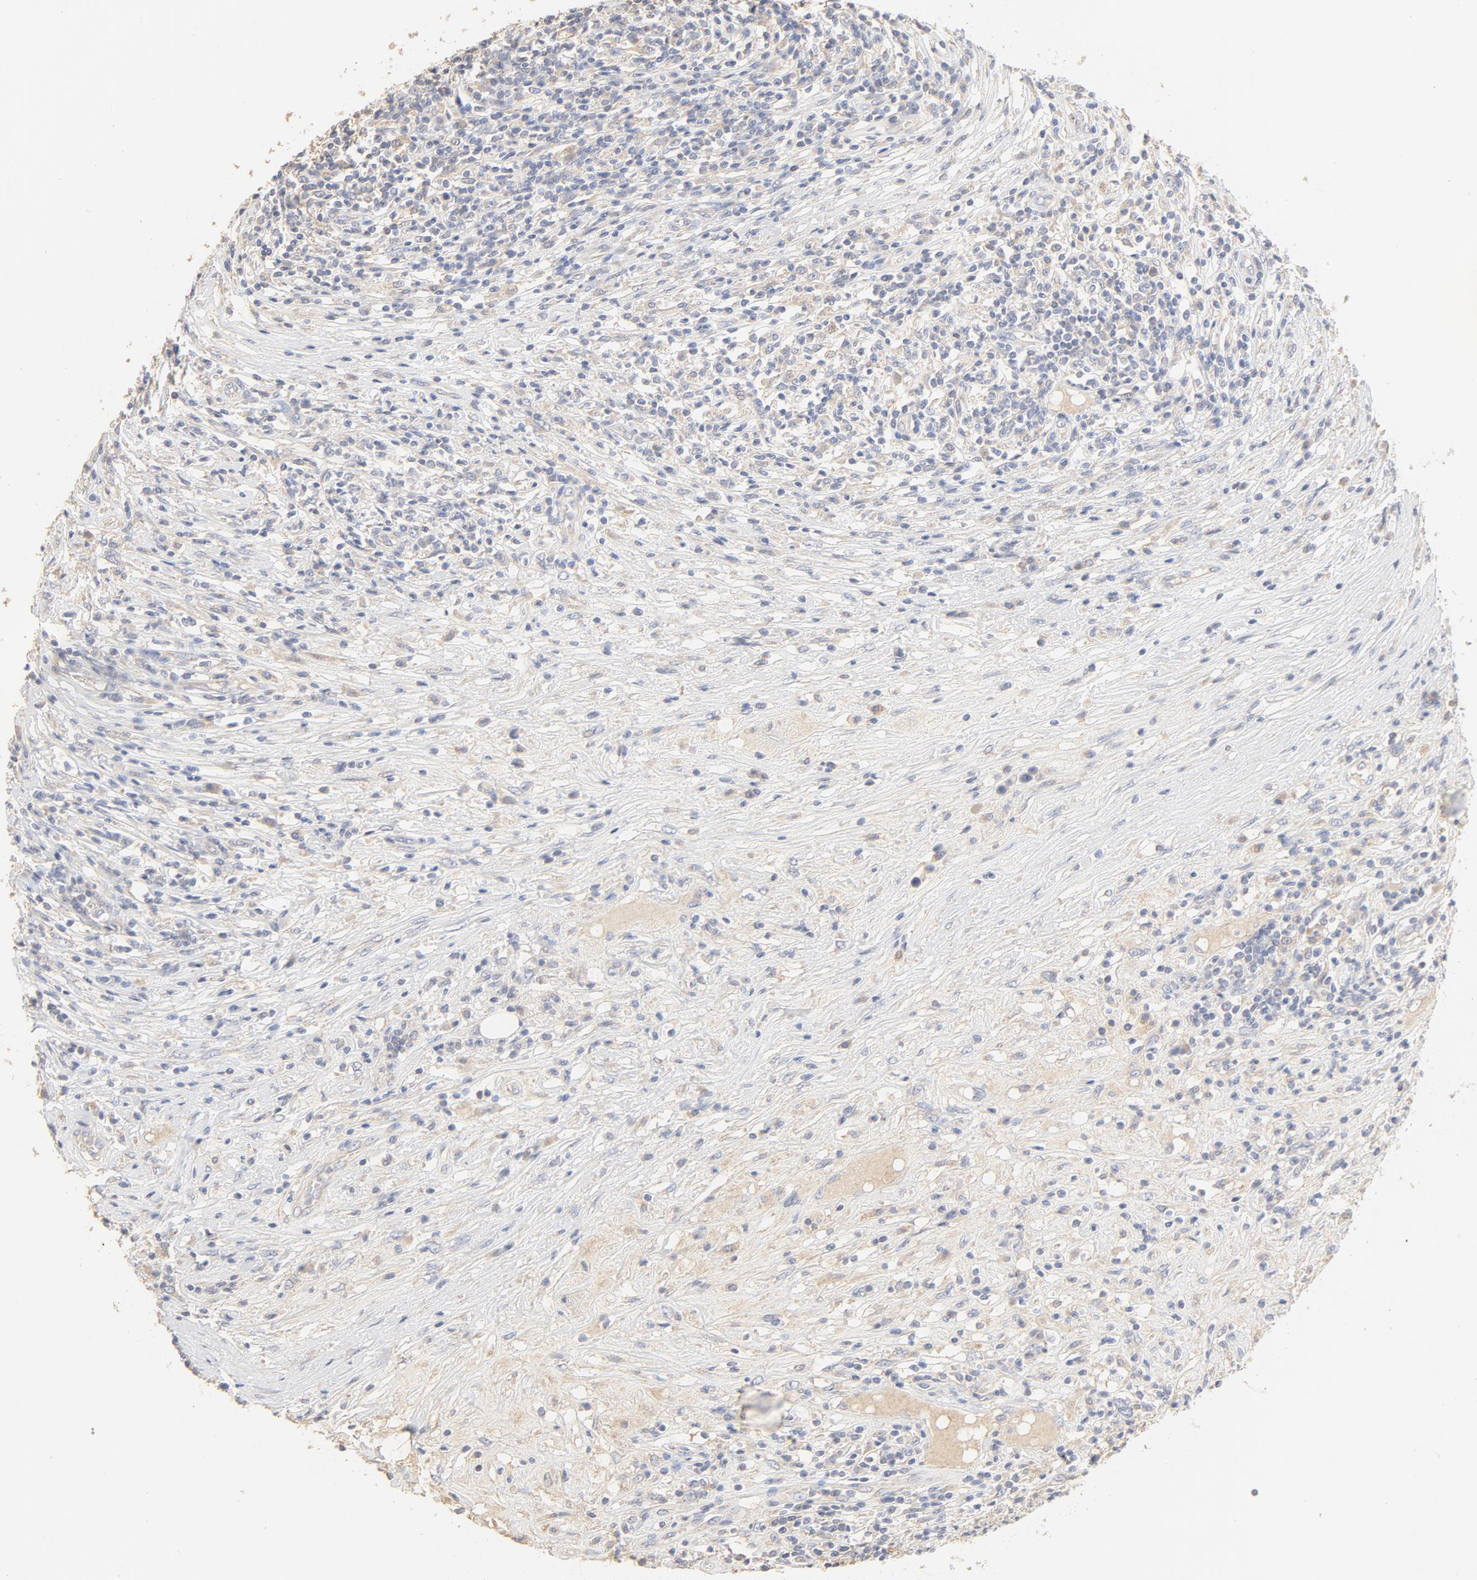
{"staining": {"intensity": "negative", "quantity": "none", "location": "none"}, "tissue": "lymphoma", "cell_type": "Tumor cells", "image_type": "cancer", "snomed": [{"axis": "morphology", "description": "Malignant lymphoma, non-Hodgkin's type, High grade"}, {"axis": "topography", "description": "Lymph node"}], "caption": "Immunohistochemistry (IHC) of malignant lymphoma, non-Hodgkin's type (high-grade) exhibits no positivity in tumor cells. The staining was performed using DAB (3,3'-diaminobenzidine) to visualize the protein expression in brown, while the nuclei were stained in blue with hematoxylin (Magnification: 20x).", "gene": "FCGBP", "patient": {"sex": "female", "age": 84}}